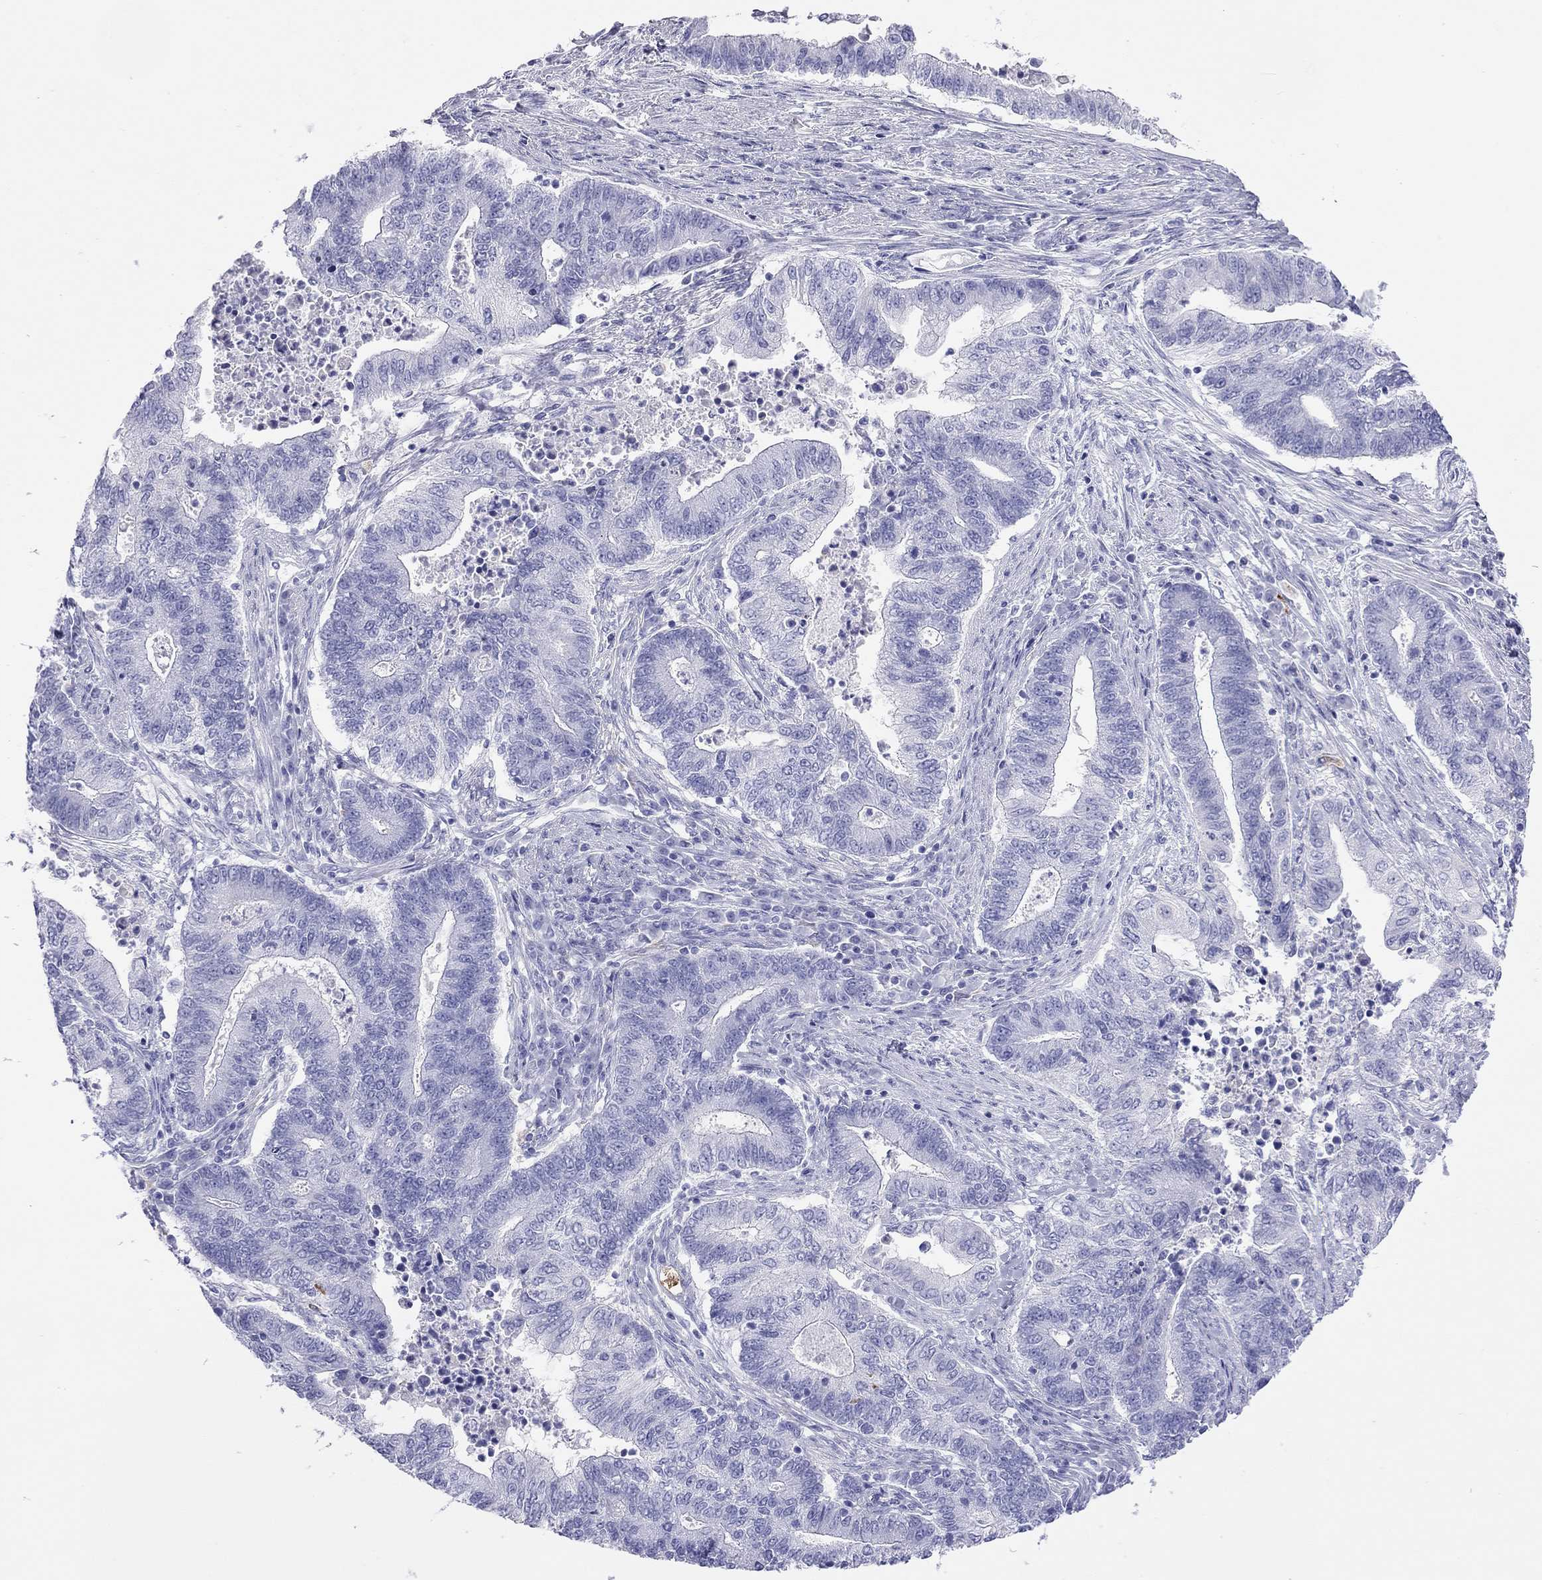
{"staining": {"intensity": "negative", "quantity": "none", "location": "none"}, "tissue": "endometrial cancer", "cell_type": "Tumor cells", "image_type": "cancer", "snomed": [{"axis": "morphology", "description": "Adenocarcinoma, NOS"}, {"axis": "topography", "description": "Uterus"}, {"axis": "topography", "description": "Endometrium"}], "caption": "A high-resolution image shows immunohistochemistry staining of endometrial adenocarcinoma, which displays no significant positivity in tumor cells.", "gene": "HLA-DQB2", "patient": {"sex": "female", "age": 54}}